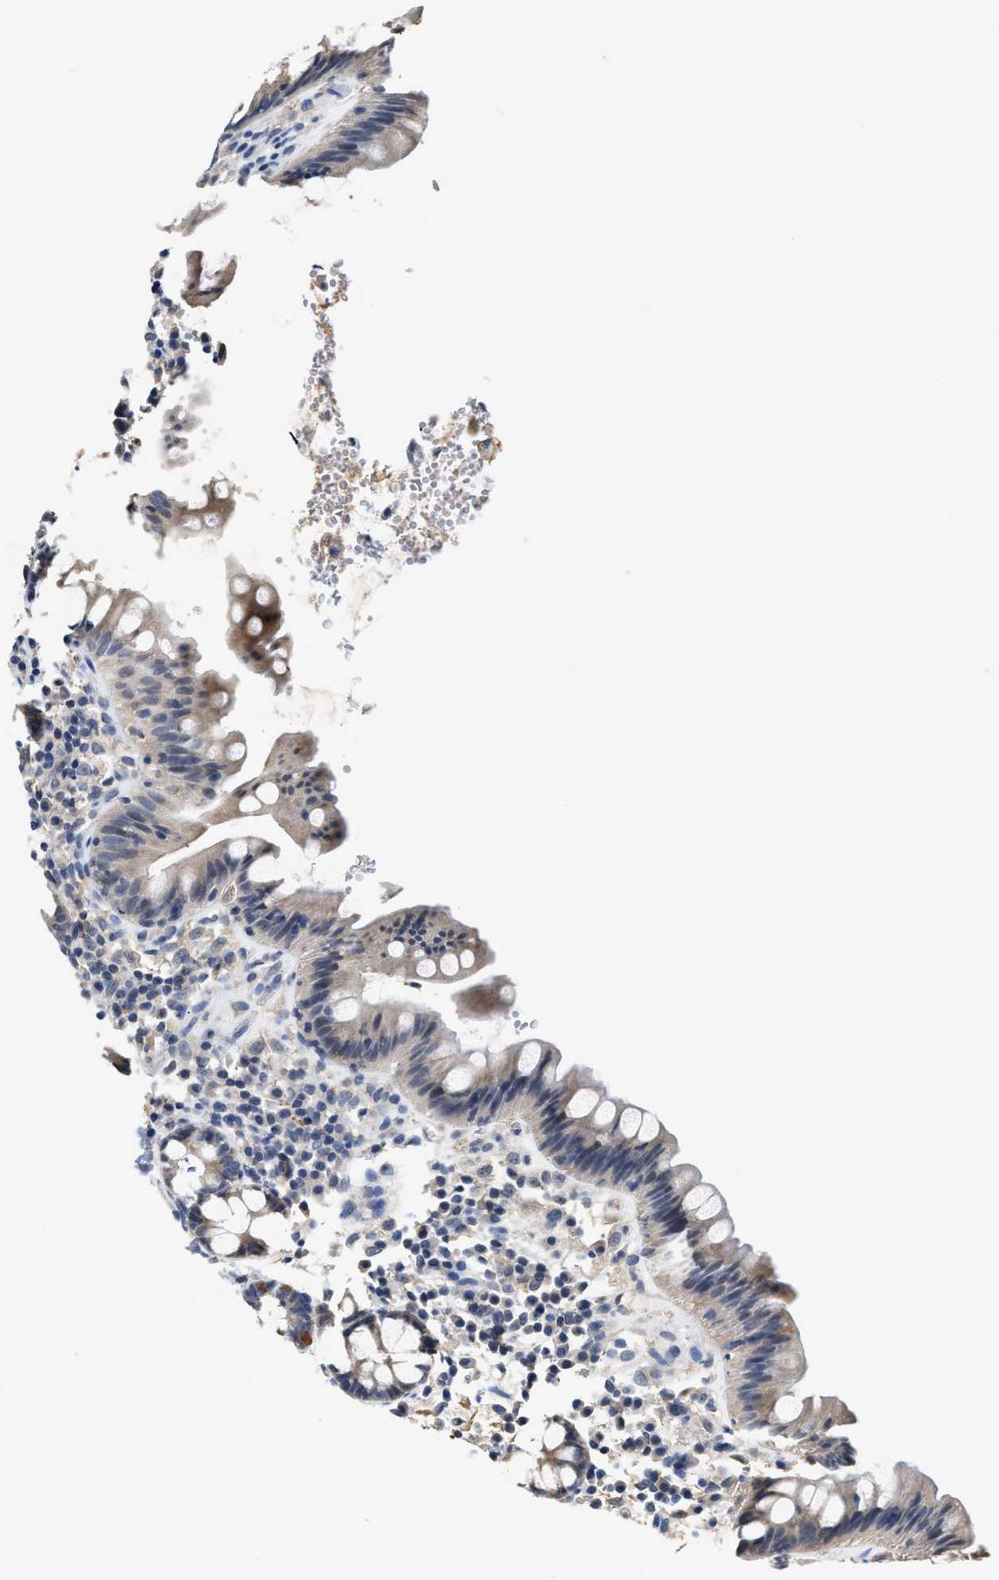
{"staining": {"intensity": "moderate", "quantity": ">75%", "location": "cytoplasmic/membranous"}, "tissue": "colon", "cell_type": "Endothelial cells", "image_type": "normal", "snomed": [{"axis": "morphology", "description": "Normal tissue, NOS"}, {"axis": "topography", "description": "Colon"}], "caption": "A micrograph of human colon stained for a protein displays moderate cytoplasmic/membranous brown staining in endothelial cells. (IHC, brightfield microscopy, high magnification).", "gene": "INHA", "patient": {"sex": "female", "age": 80}}